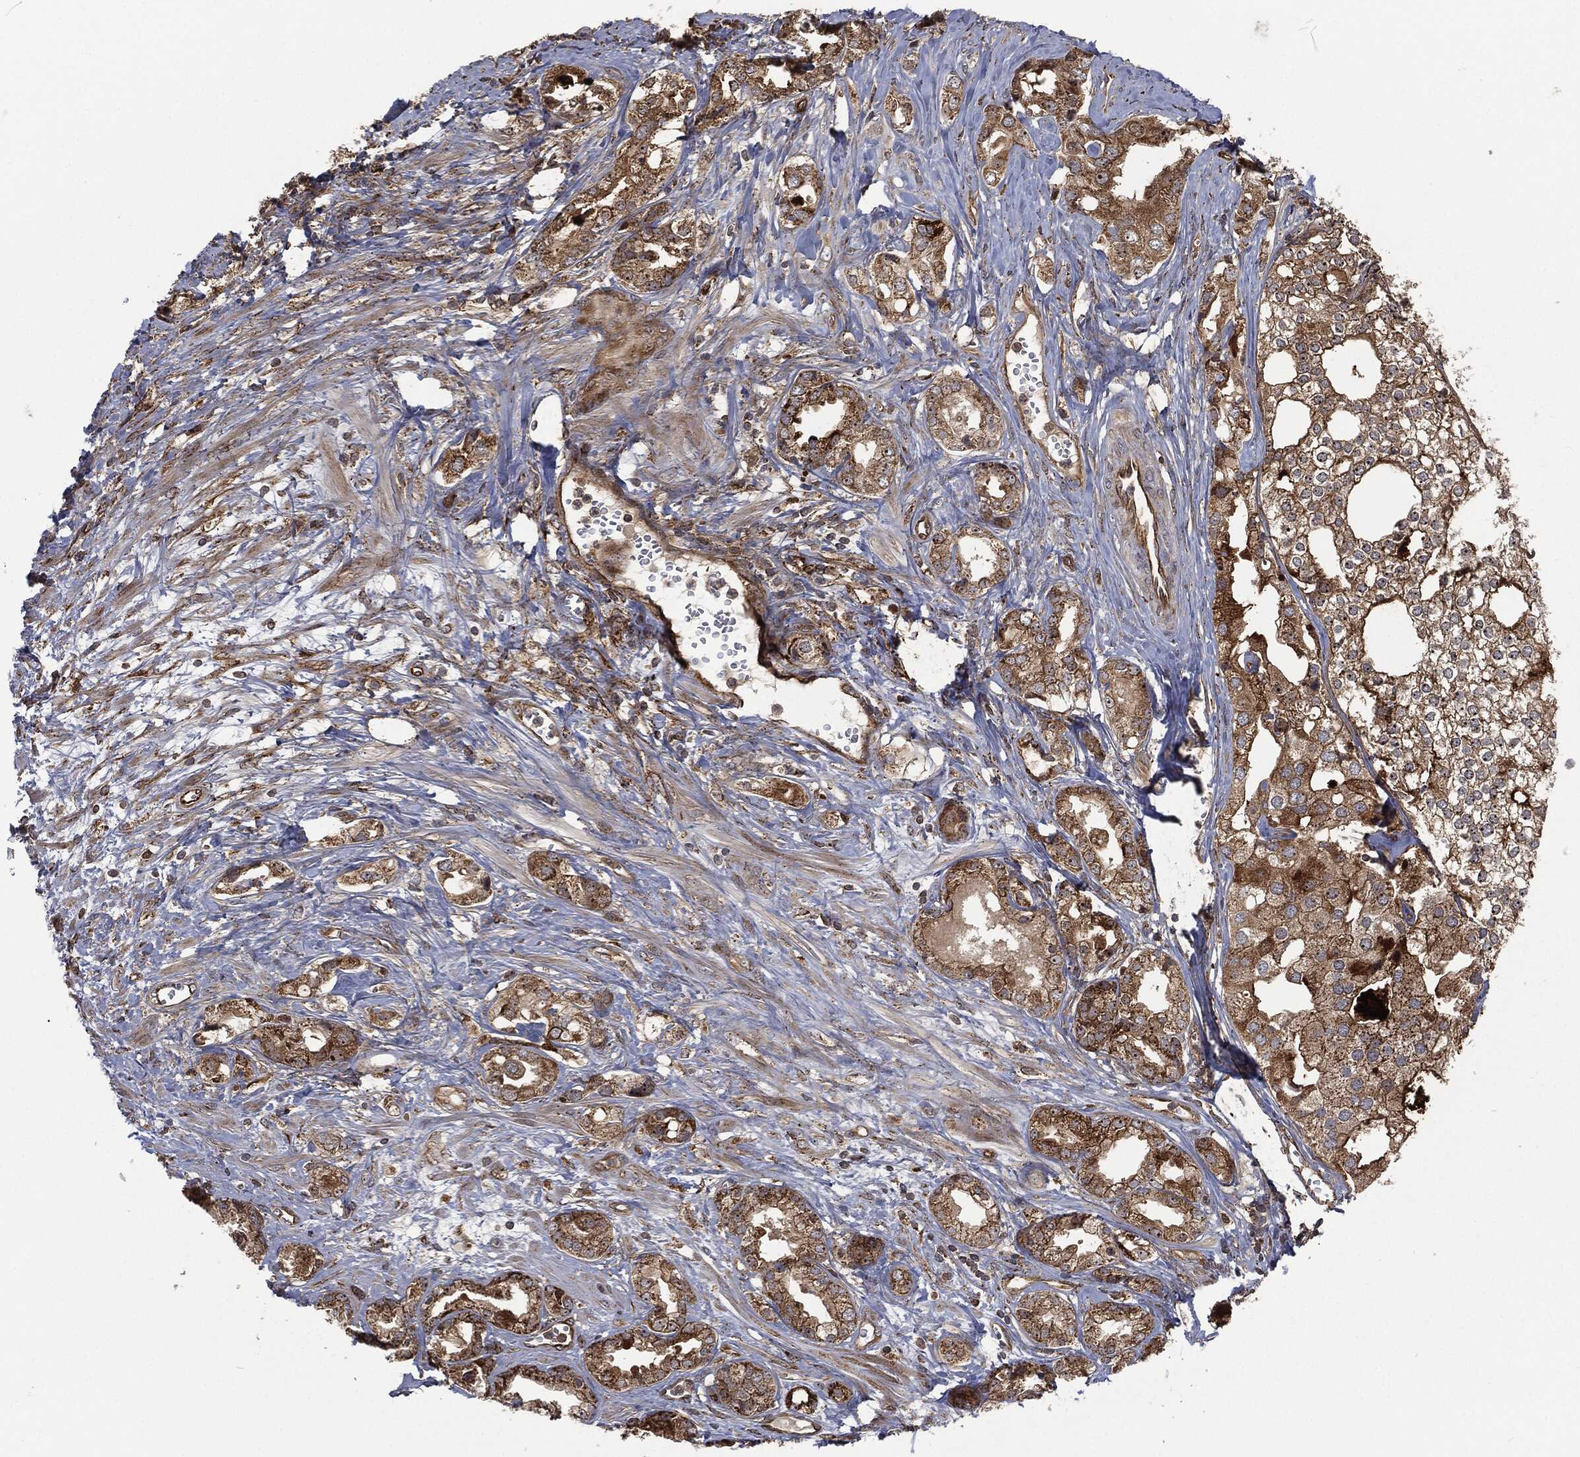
{"staining": {"intensity": "moderate", "quantity": ">75%", "location": "cytoplasmic/membranous"}, "tissue": "prostate cancer", "cell_type": "Tumor cells", "image_type": "cancer", "snomed": [{"axis": "morphology", "description": "Adenocarcinoma, NOS"}, {"axis": "topography", "description": "Prostate and seminal vesicle, NOS"}, {"axis": "topography", "description": "Prostate"}], "caption": "Immunohistochemistry (IHC) histopathology image of prostate cancer stained for a protein (brown), which shows medium levels of moderate cytoplasmic/membranous positivity in approximately >75% of tumor cells.", "gene": "RFTN1", "patient": {"sex": "male", "age": 62}}